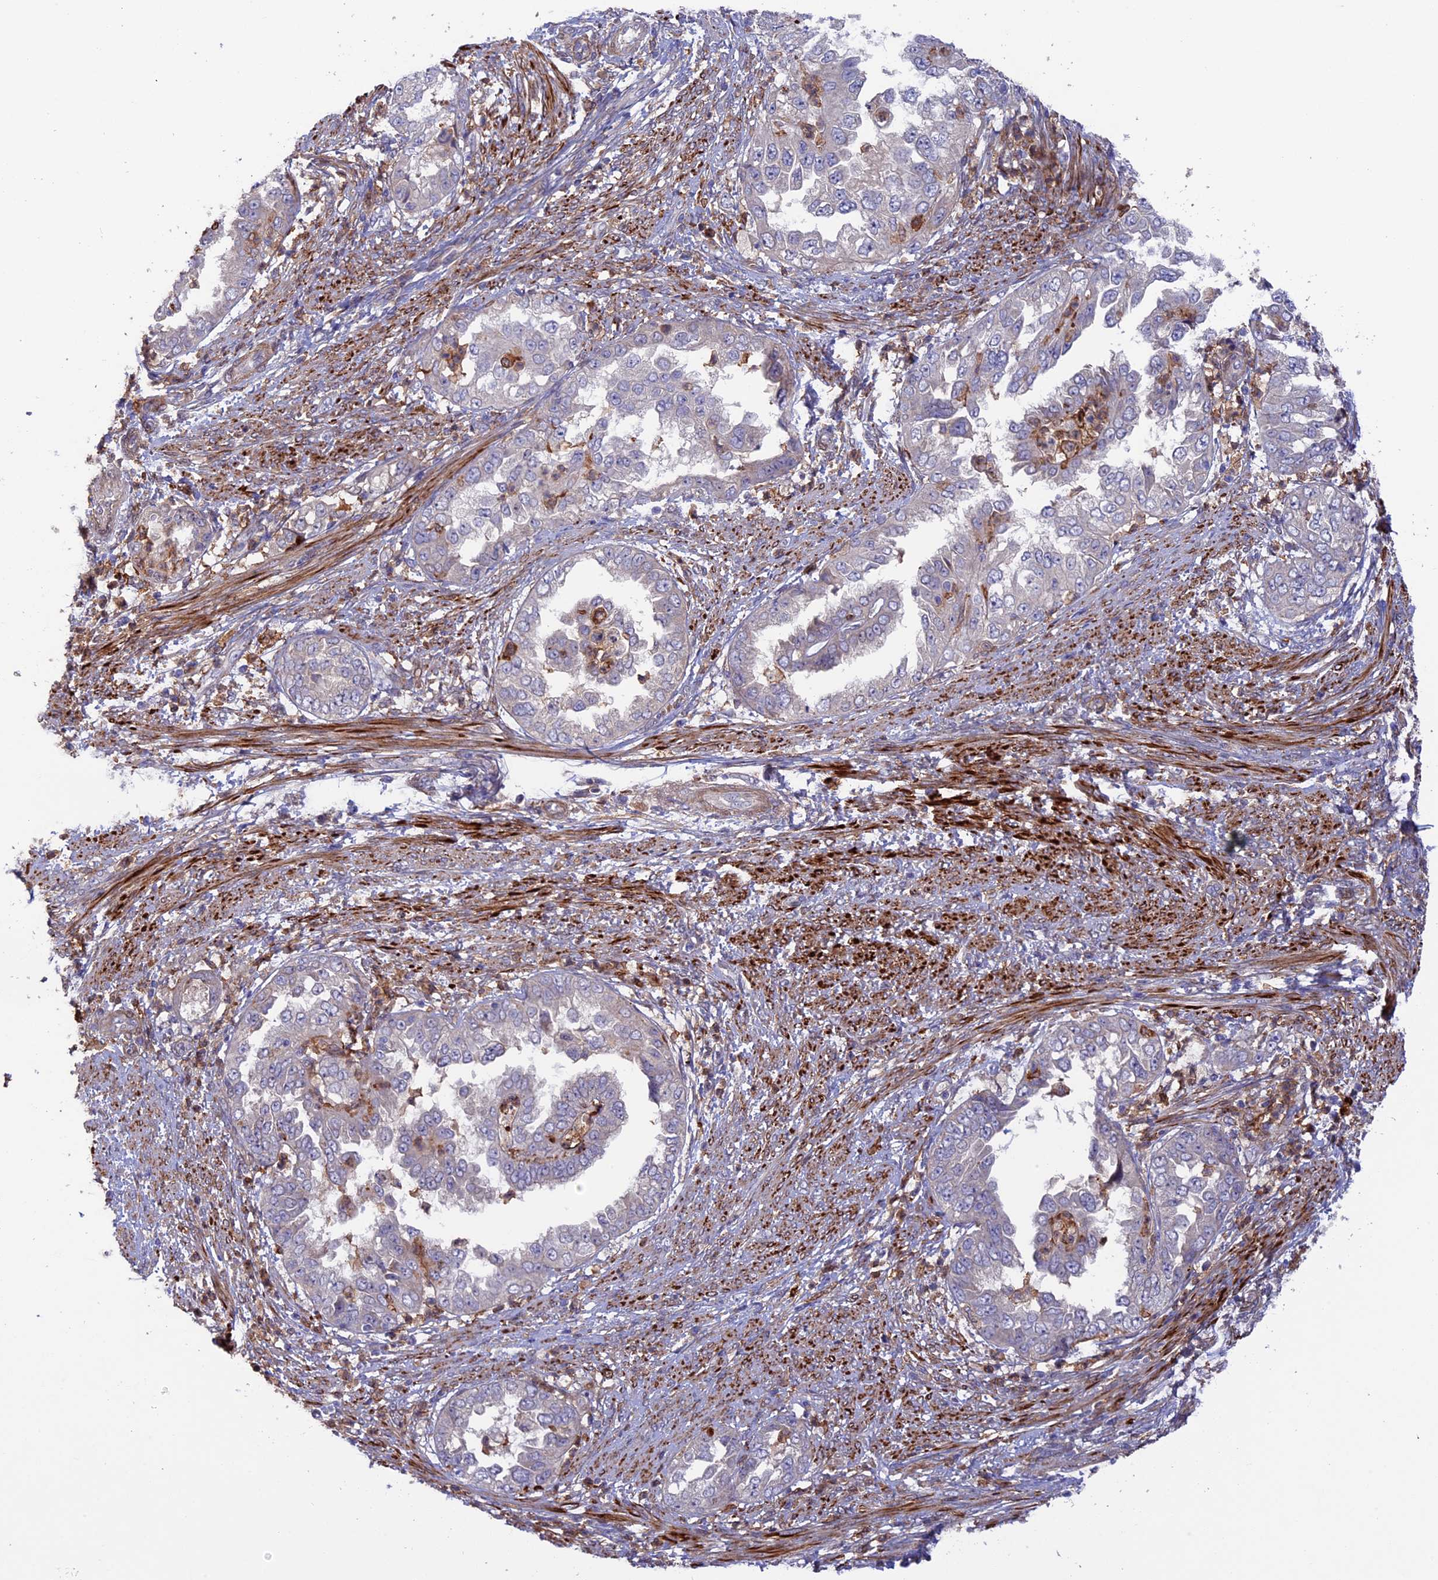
{"staining": {"intensity": "negative", "quantity": "none", "location": "none"}, "tissue": "endometrial cancer", "cell_type": "Tumor cells", "image_type": "cancer", "snomed": [{"axis": "morphology", "description": "Adenocarcinoma, NOS"}, {"axis": "topography", "description": "Endometrium"}], "caption": "This is an immunohistochemistry (IHC) histopathology image of endometrial cancer. There is no staining in tumor cells.", "gene": "FERMT1", "patient": {"sex": "female", "age": 85}}